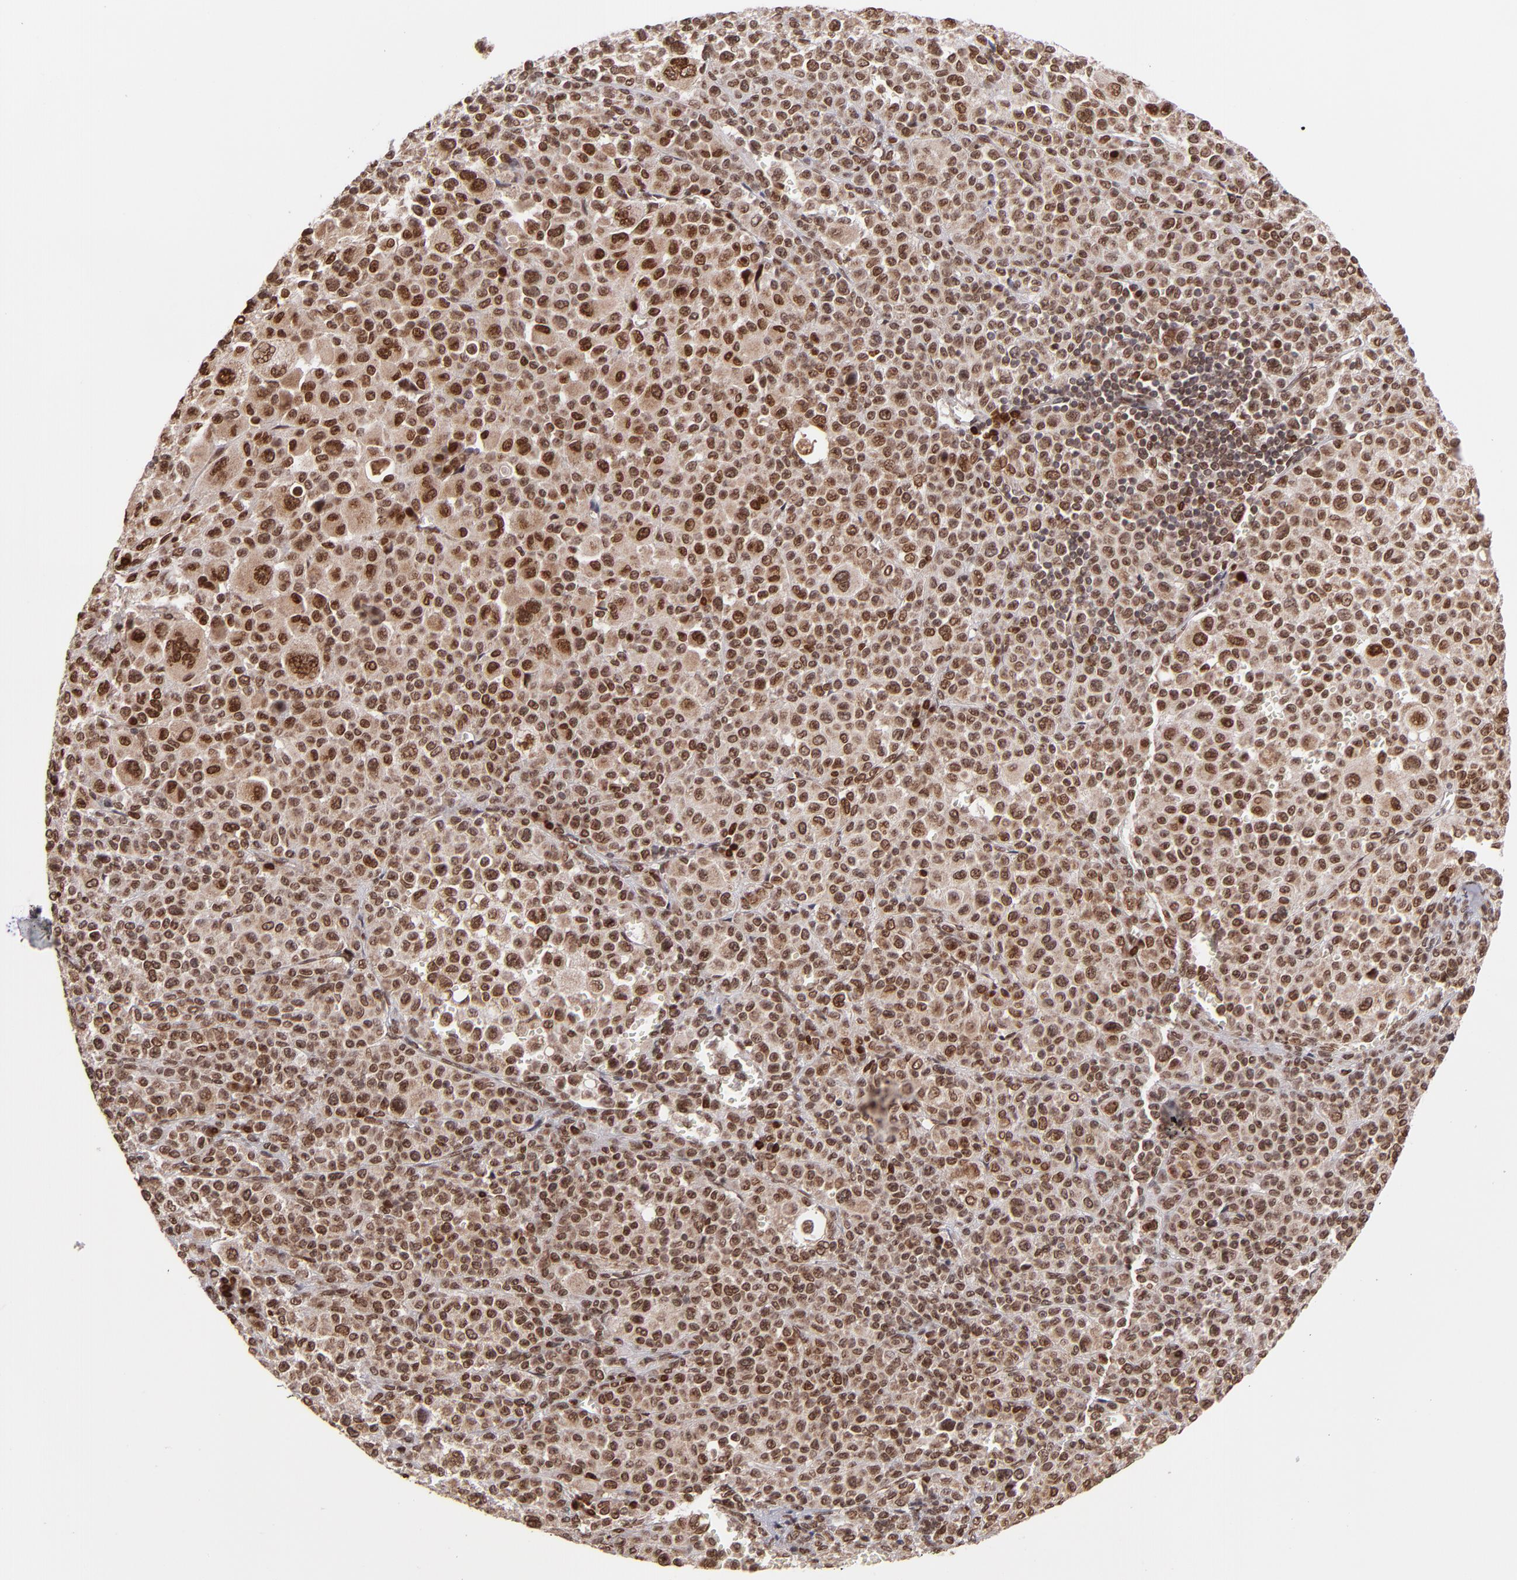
{"staining": {"intensity": "moderate", "quantity": ">75%", "location": "cytoplasmic/membranous,nuclear"}, "tissue": "melanoma", "cell_type": "Tumor cells", "image_type": "cancer", "snomed": [{"axis": "morphology", "description": "Malignant melanoma, Metastatic site"}, {"axis": "topography", "description": "Skin"}], "caption": "High-power microscopy captured an immunohistochemistry micrograph of malignant melanoma (metastatic site), revealing moderate cytoplasmic/membranous and nuclear expression in approximately >75% of tumor cells.", "gene": "TOP1MT", "patient": {"sex": "female", "age": 74}}